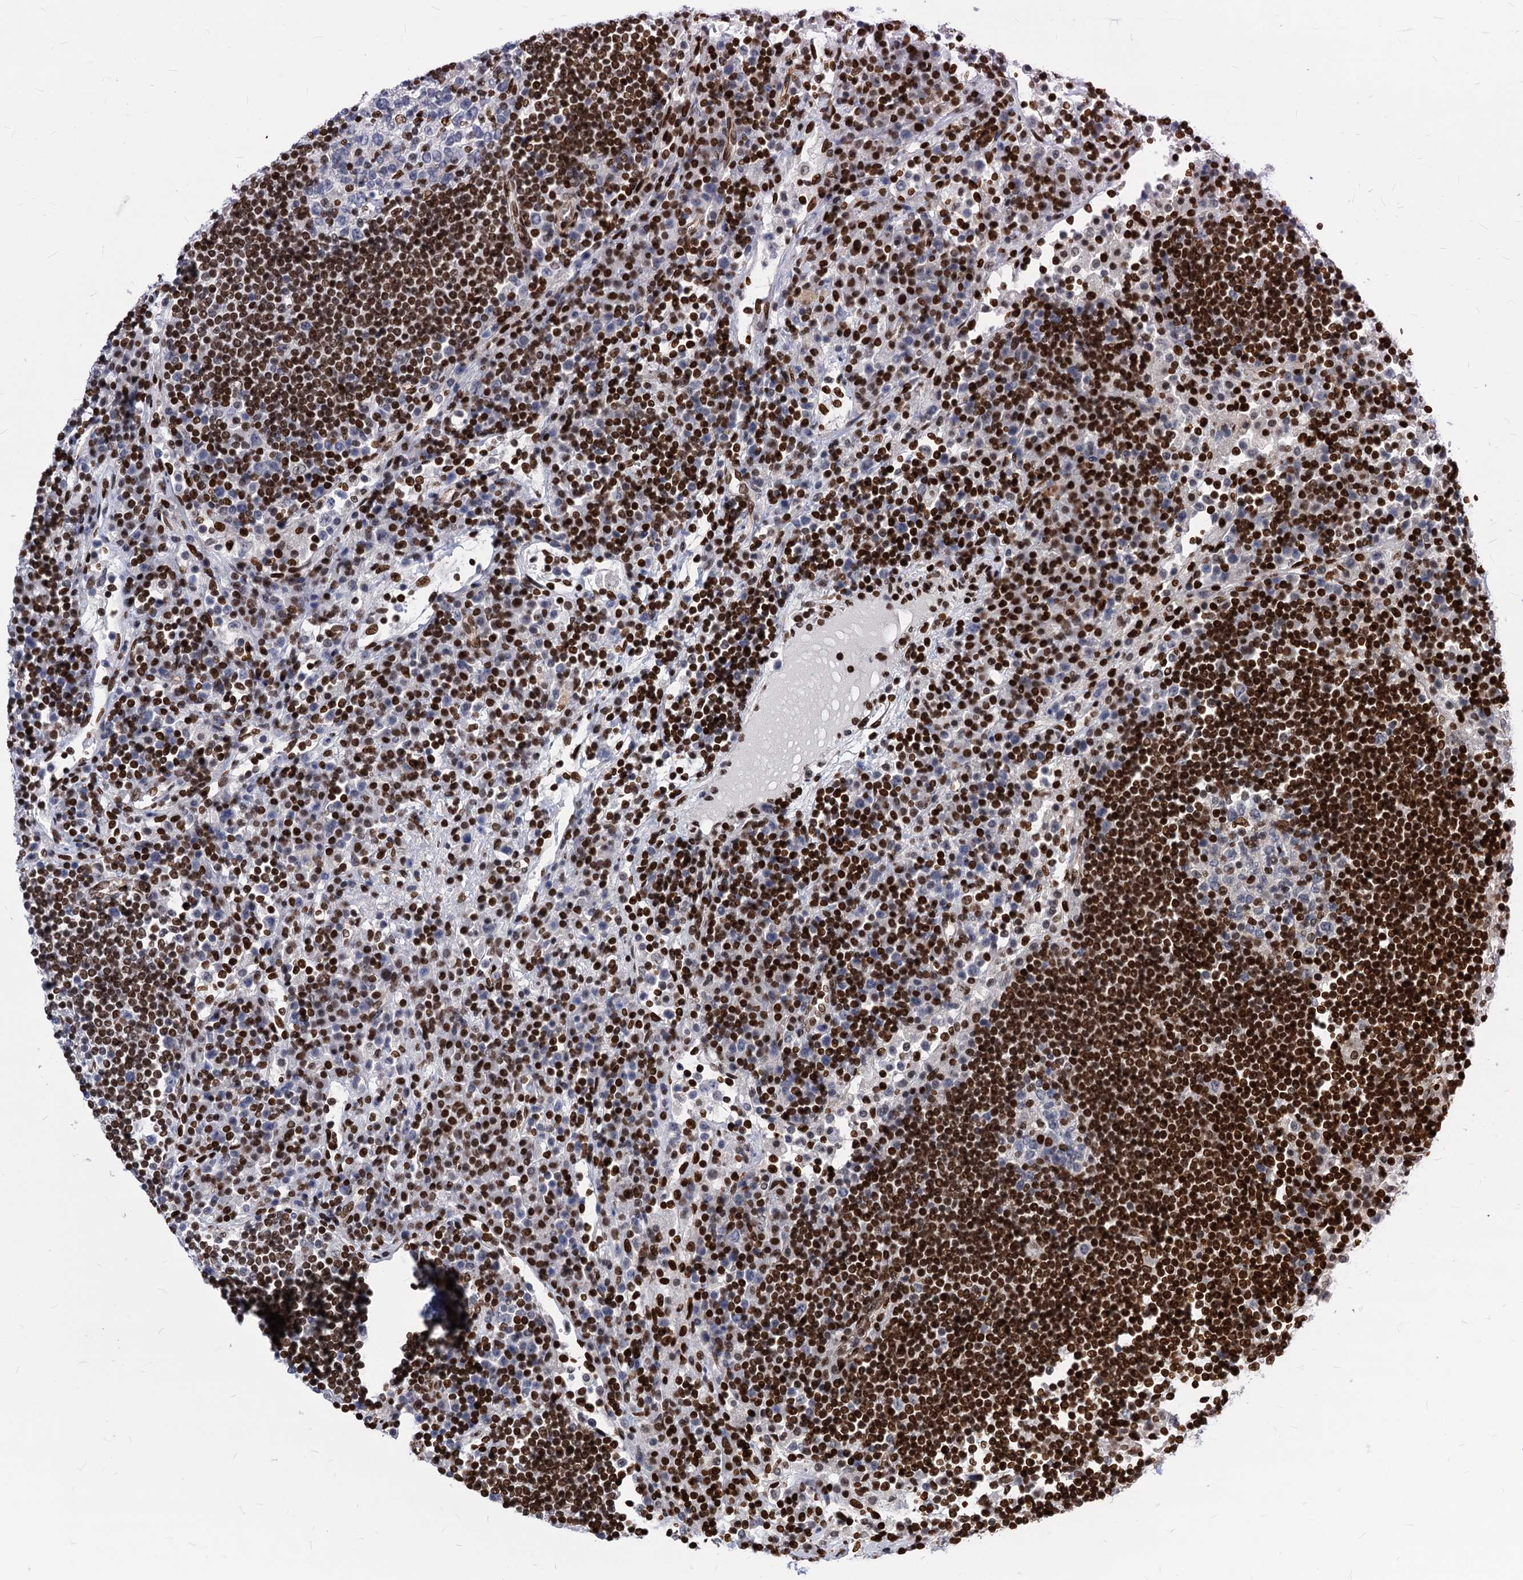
{"staining": {"intensity": "strong", "quantity": "<25%", "location": "nuclear"}, "tissue": "lymph node", "cell_type": "Germinal center cells", "image_type": "normal", "snomed": [{"axis": "morphology", "description": "Normal tissue, NOS"}, {"axis": "topography", "description": "Lymph node"}], "caption": "The immunohistochemical stain highlights strong nuclear staining in germinal center cells of benign lymph node. (DAB (3,3'-diaminobenzidine) = brown stain, brightfield microscopy at high magnification).", "gene": "MECP2", "patient": {"sex": "female", "age": 53}}